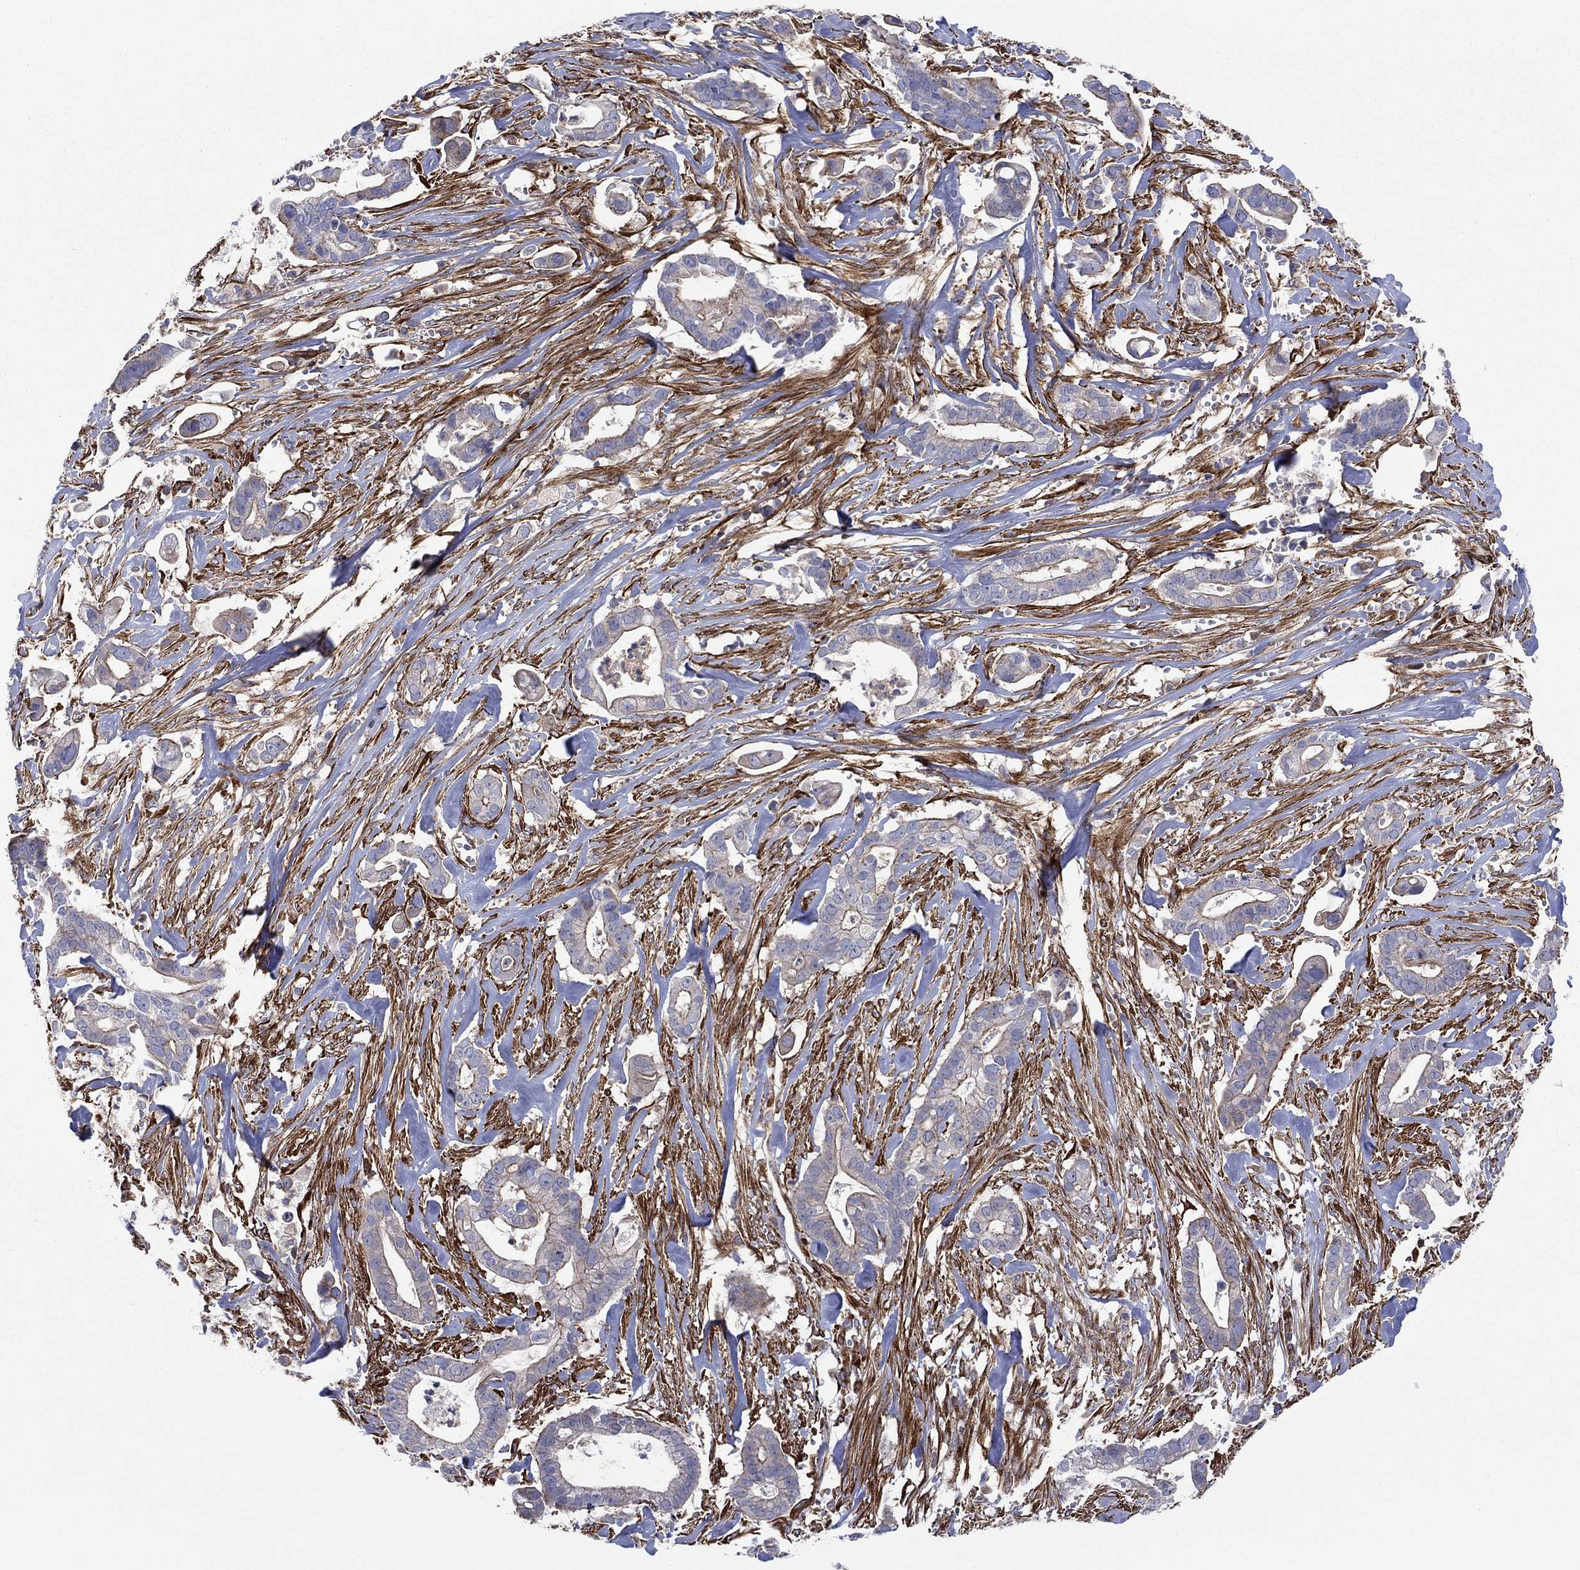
{"staining": {"intensity": "strong", "quantity": "<25%", "location": "cytoplasmic/membranous"}, "tissue": "pancreatic cancer", "cell_type": "Tumor cells", "image_type": "cancer", "snomed": [{"axis": "morphology", "description": "Adenocarcinoma, NOS"}, {"axis": "topography", "description": "Pancreas"}], "caption": "The immunohistochemical stain highlights strong cytoplasmic/membranous staining in tumor cells of pancreatic cancer (adenocarcinoma) tissue. (DAB (3,3'-diaminobenzidine) = brown stain, brightfield microscopy at high magnification).", "gene": "PAG1", "patient": {"sex": "male", "age": 61}}